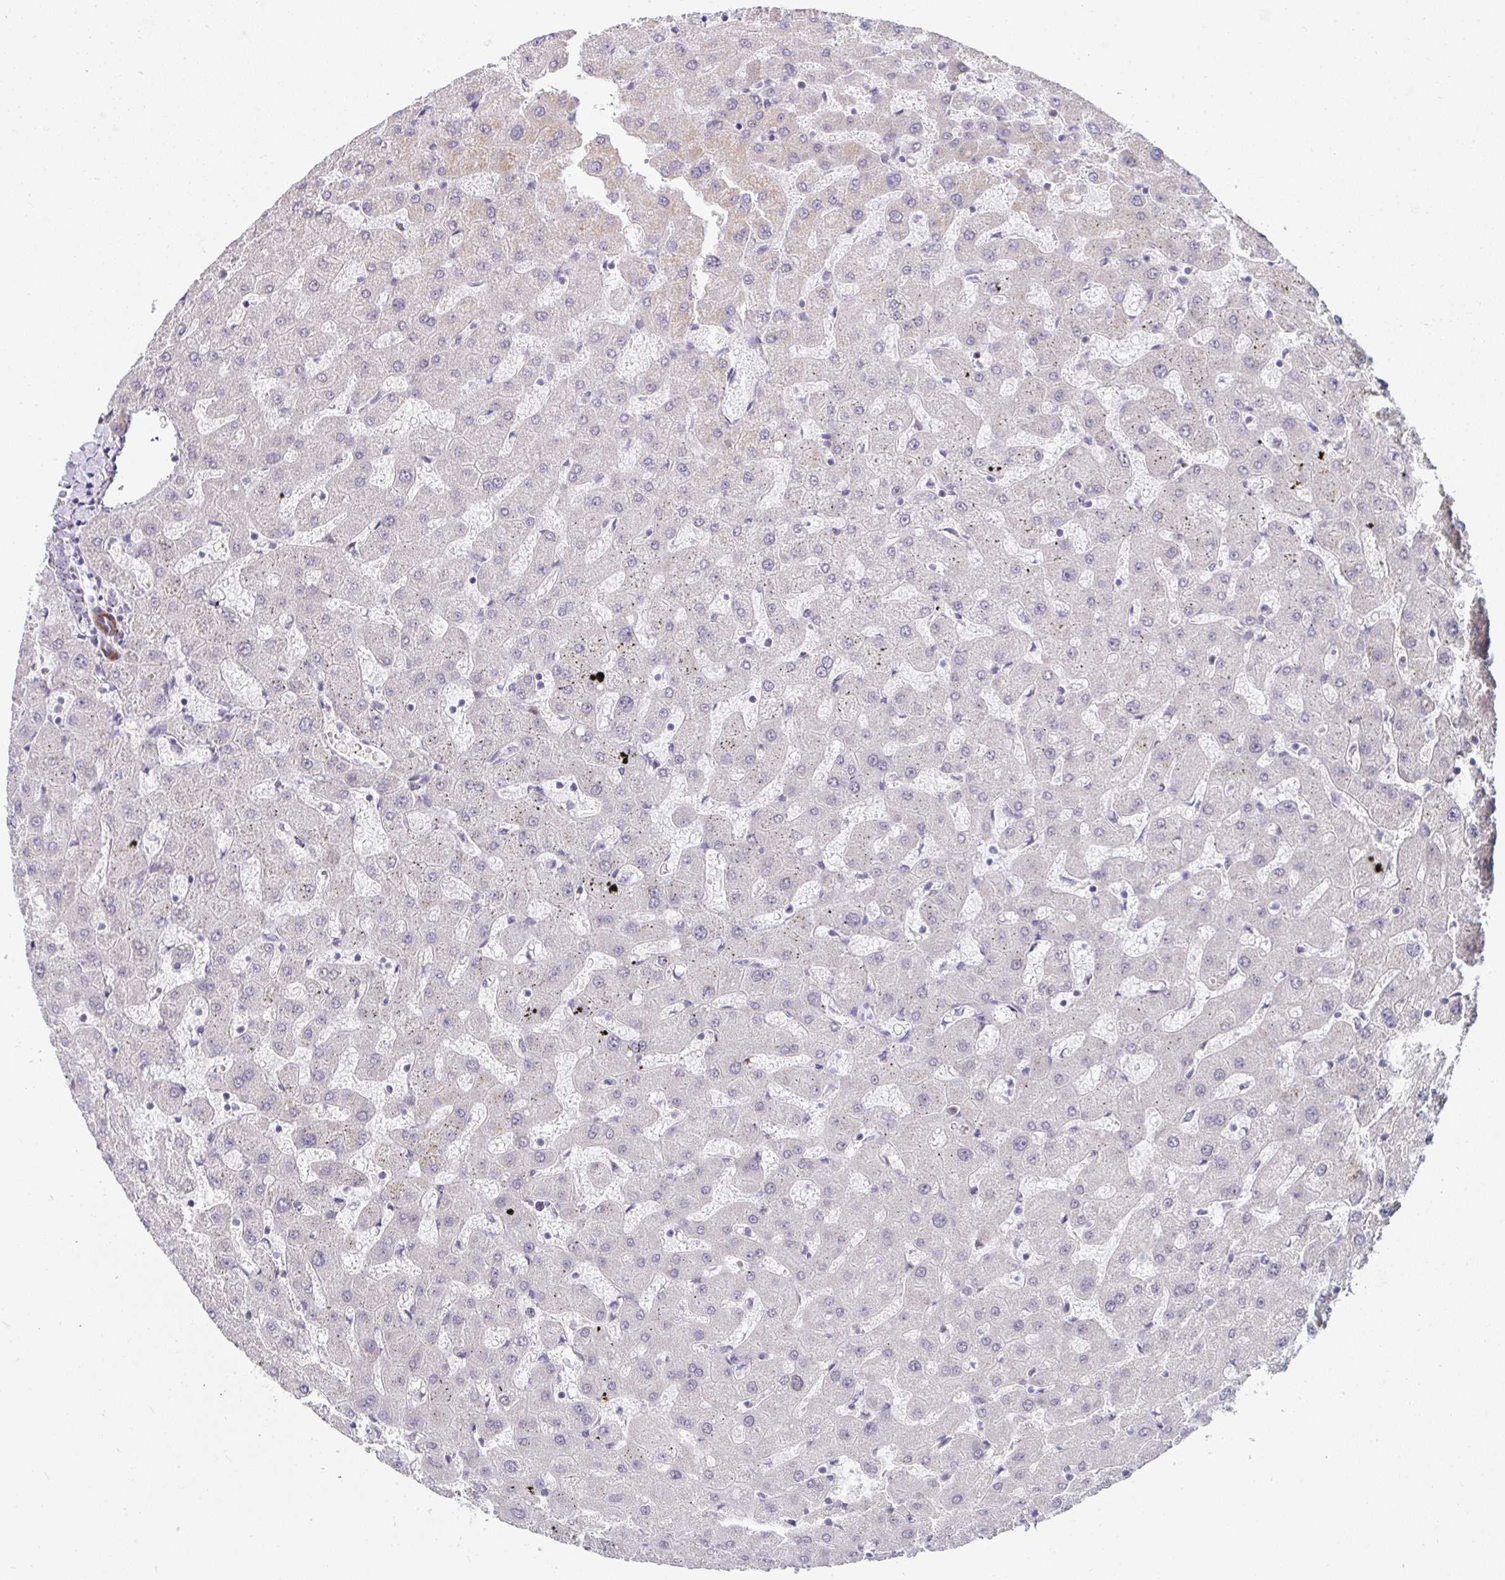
{"staining": {"intensity": "negative", "quantity": "none", "location": "none"}, "tissue": "liver", "cell_type": "Cholangiocytes", "image_type": "normal", "snomed": [{"axis": "morphology", "description": "Normal tissue, NOS"}, {"axis": "topography", "description": "Liver"}], "caption": "An immunohistochemistry histopathology image of normal liver is shown. There is no staining in cholangiocytes of liver. The staining was performed using DAB to visualize the protein expression in brown, while the nuclei were stained in blue with hematoxylin (Magnification: 20x).", "gene": "GINS2", "patient": {"sex": "female", "age": 63}}